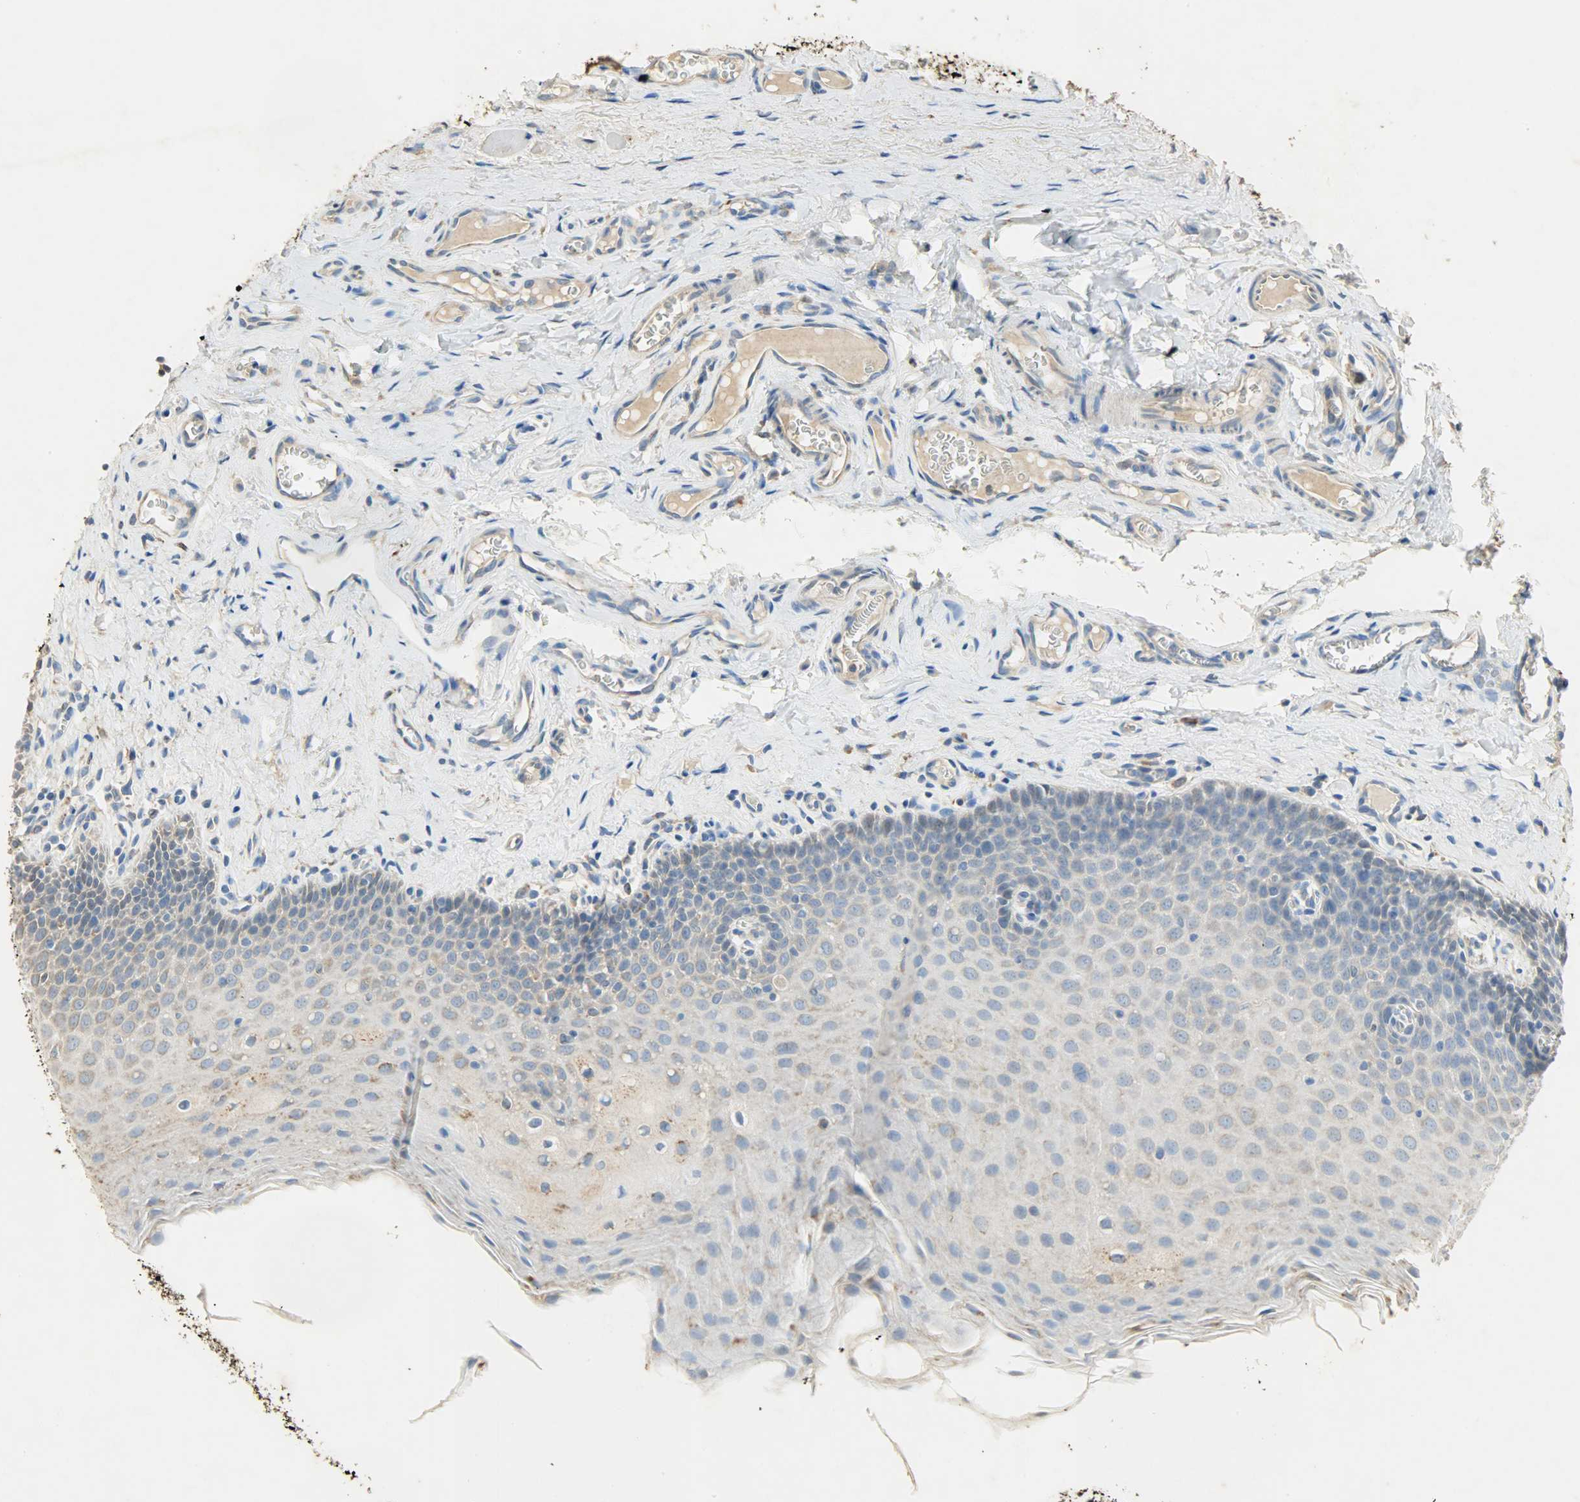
{"staining": {"intensity": "weak", "quantity": "25%-75%", "location": "cytoplasmic/membranous"}, "tissue": "oral mucosa", "cell_type": "Squamous epithelial cells", "image_type": "normal", "snomed": [{"axis": "morphology", "description": "Normal tissue, NOS"}, {"axis": "topography", "description": "Oral tissue"}], "caption": "DAB (3,3'-diaminobenzidine) immunohistochemical staining of benign oral mucosa demonstrates weak cytoplasmic/membranous protein staining in approximately 25%-75% of squamous epithelial cells. The protein of interest is stained brown, and the nuclei are stained in blue (DAB IHC with brightfield microscopy, high magnification).", "gene": "HSPA5", "patient": {"sex": "male", "age": 20}}